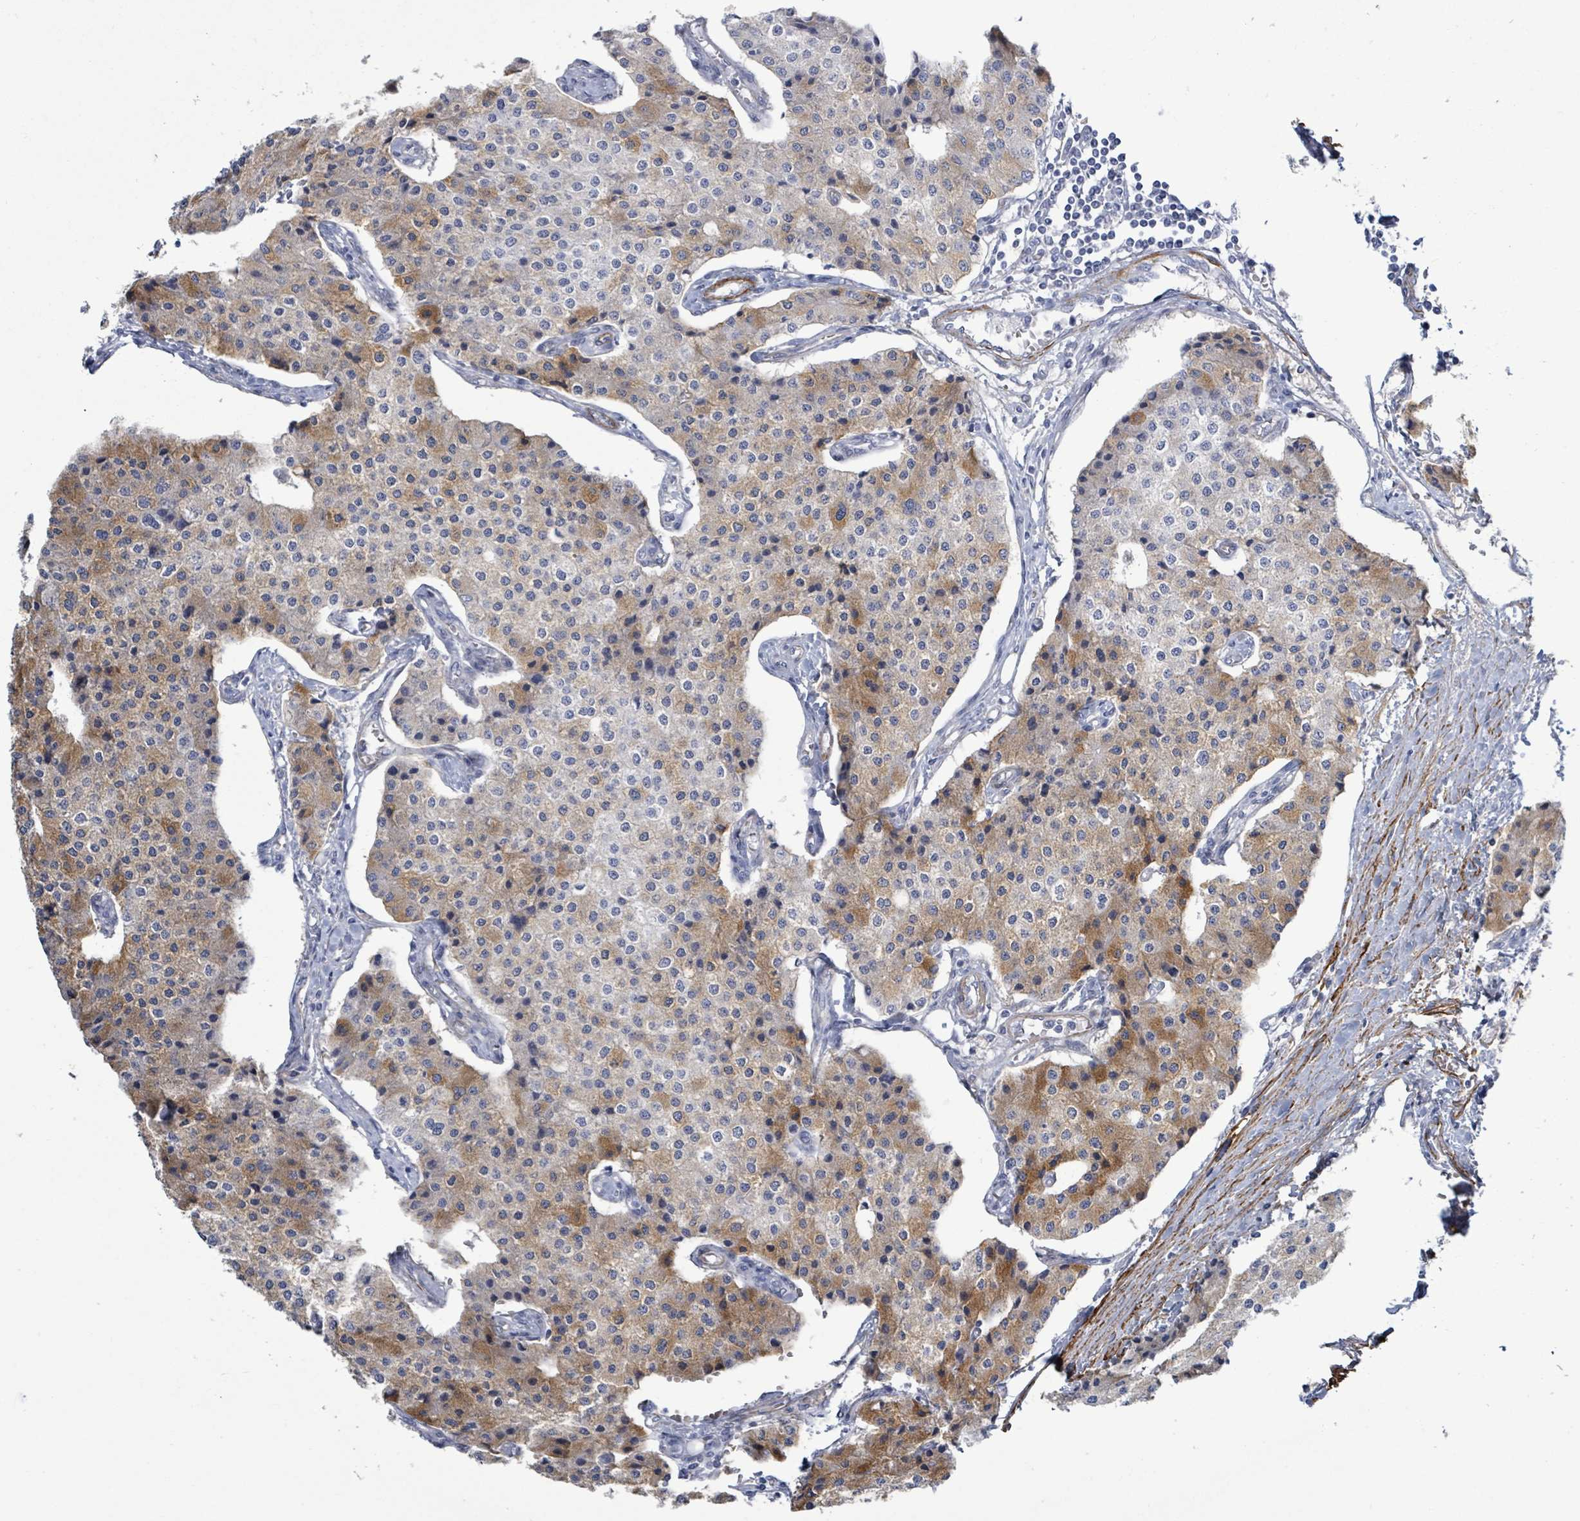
{"staining": {"intensity": "moderate", "quantity": "25%-75%", "location": "cytoplasmic/membranous"}, "tissue": "carcinoid", "cell_type": "Tumor cells", "image_type": "cancer", "snomed": [{"axis": "morphology", "description": "Carcinoid, malignant, NOS"}, {"axis": "topography", "description": "Colon"}], "caption": "Immunohistochemistry of carcinoid exhibits medium levels of moderate cytoplasmic/membranous positivity in approximately 25%-75% of tumor cells.", "gene": "DMRTC1B", "patient": {"sex": "female", "age": 52}}